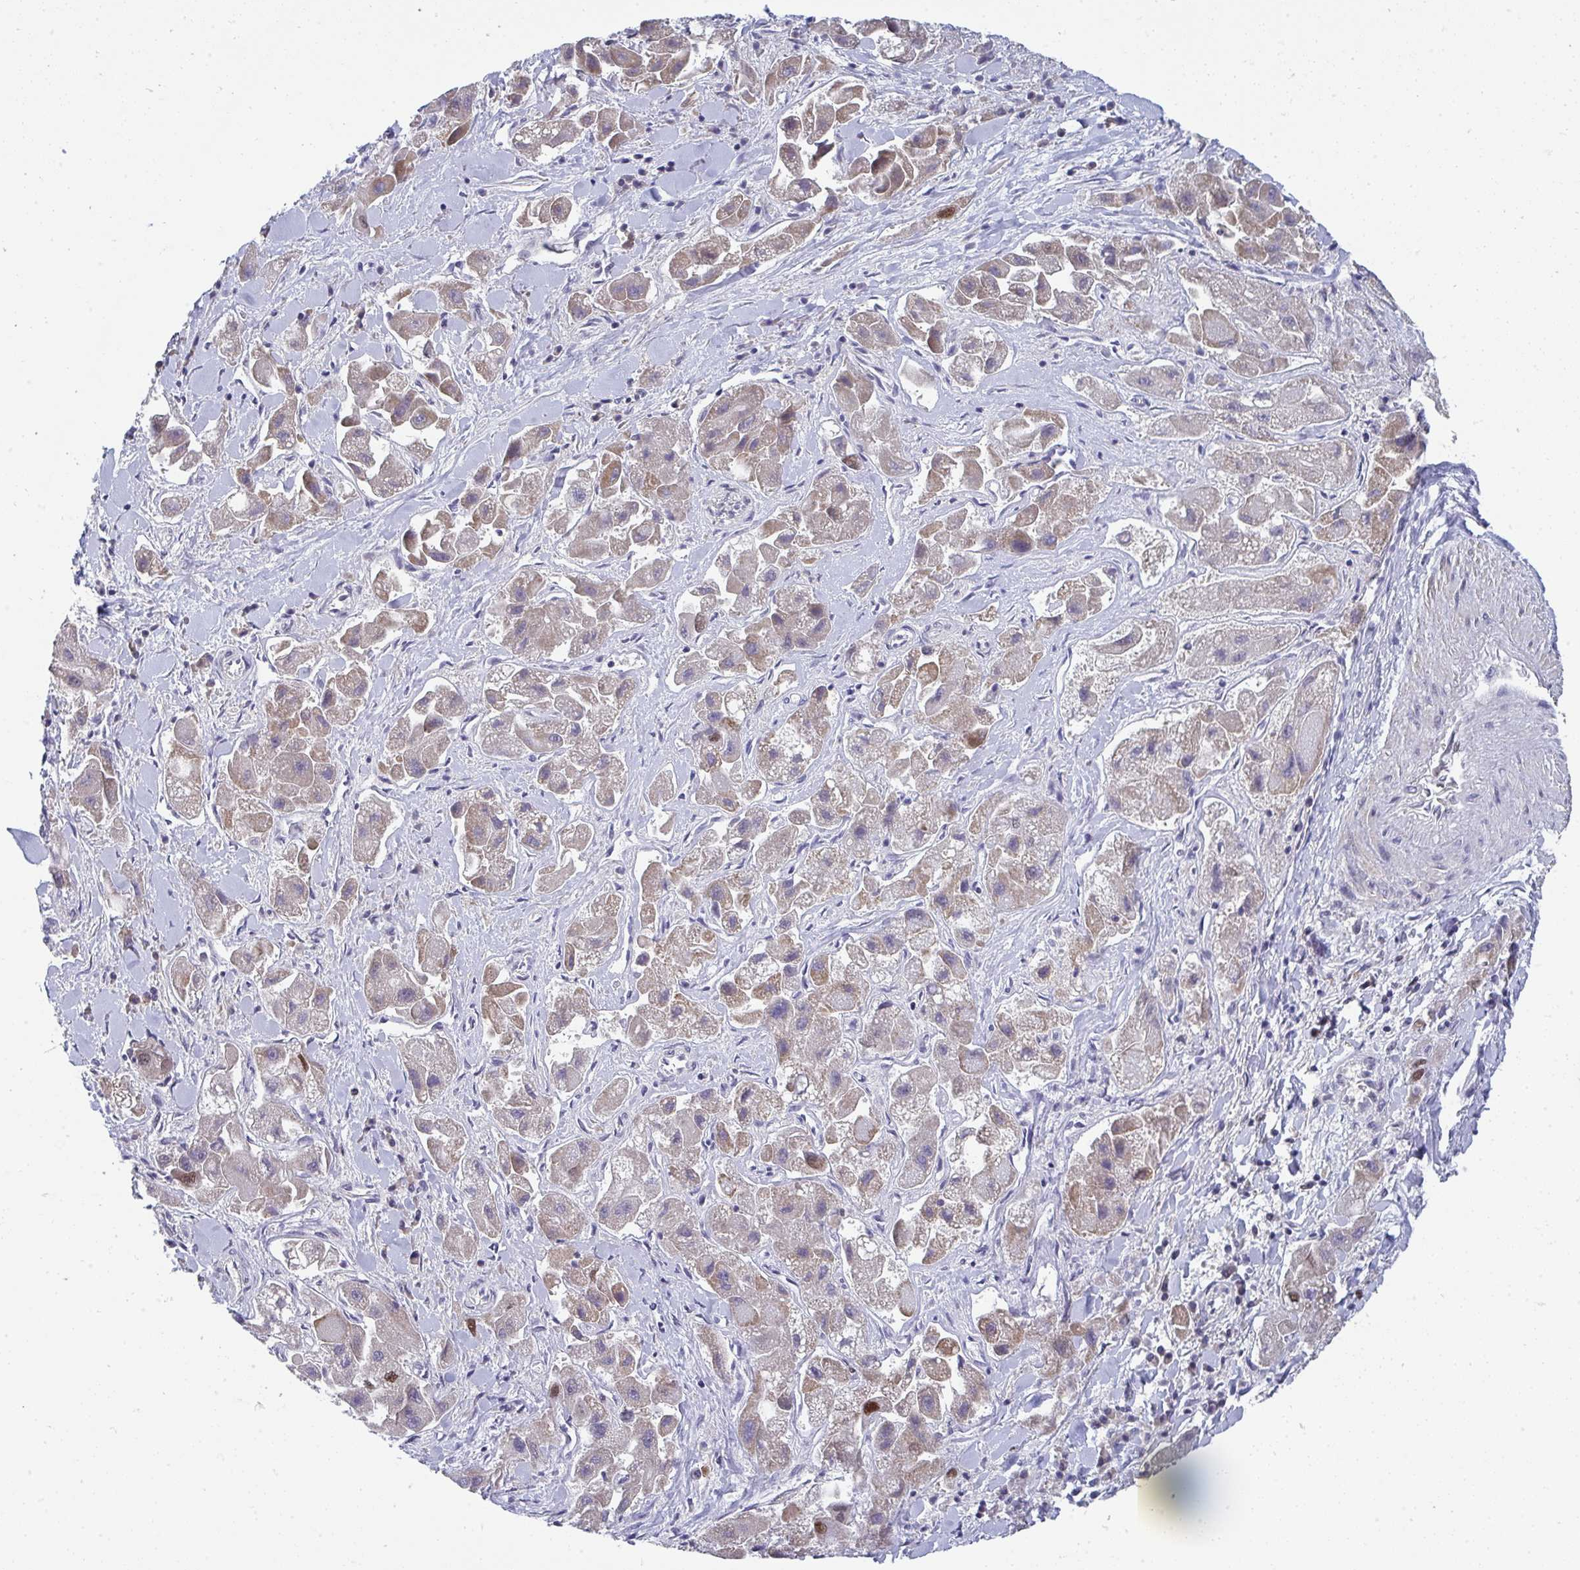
{"staining": {"intensity": "moderate", "quantity": "<25%", "location": "cytoplasmic/membranous,nuclear"}, "tissue": "liver cancer", "cell_type": "Tumor cells", "image_type": "cancer", "snomed": [{"axis": "morphology", "description": "Carcinoma, Hepatocellular, NOS"}, {"axis": "topography", "description": "Liver"}], "caption": "Liver cancer was stained to show a protein in brown. There is low levels of moderate cytoplasmic/membranous and nuclear positivity in about <25% of tumor cells. (DAB IHC with brightfield microscopy, high magnification).", "gene": "JDP2", "patient": {"sex": "male", "age": 24}}